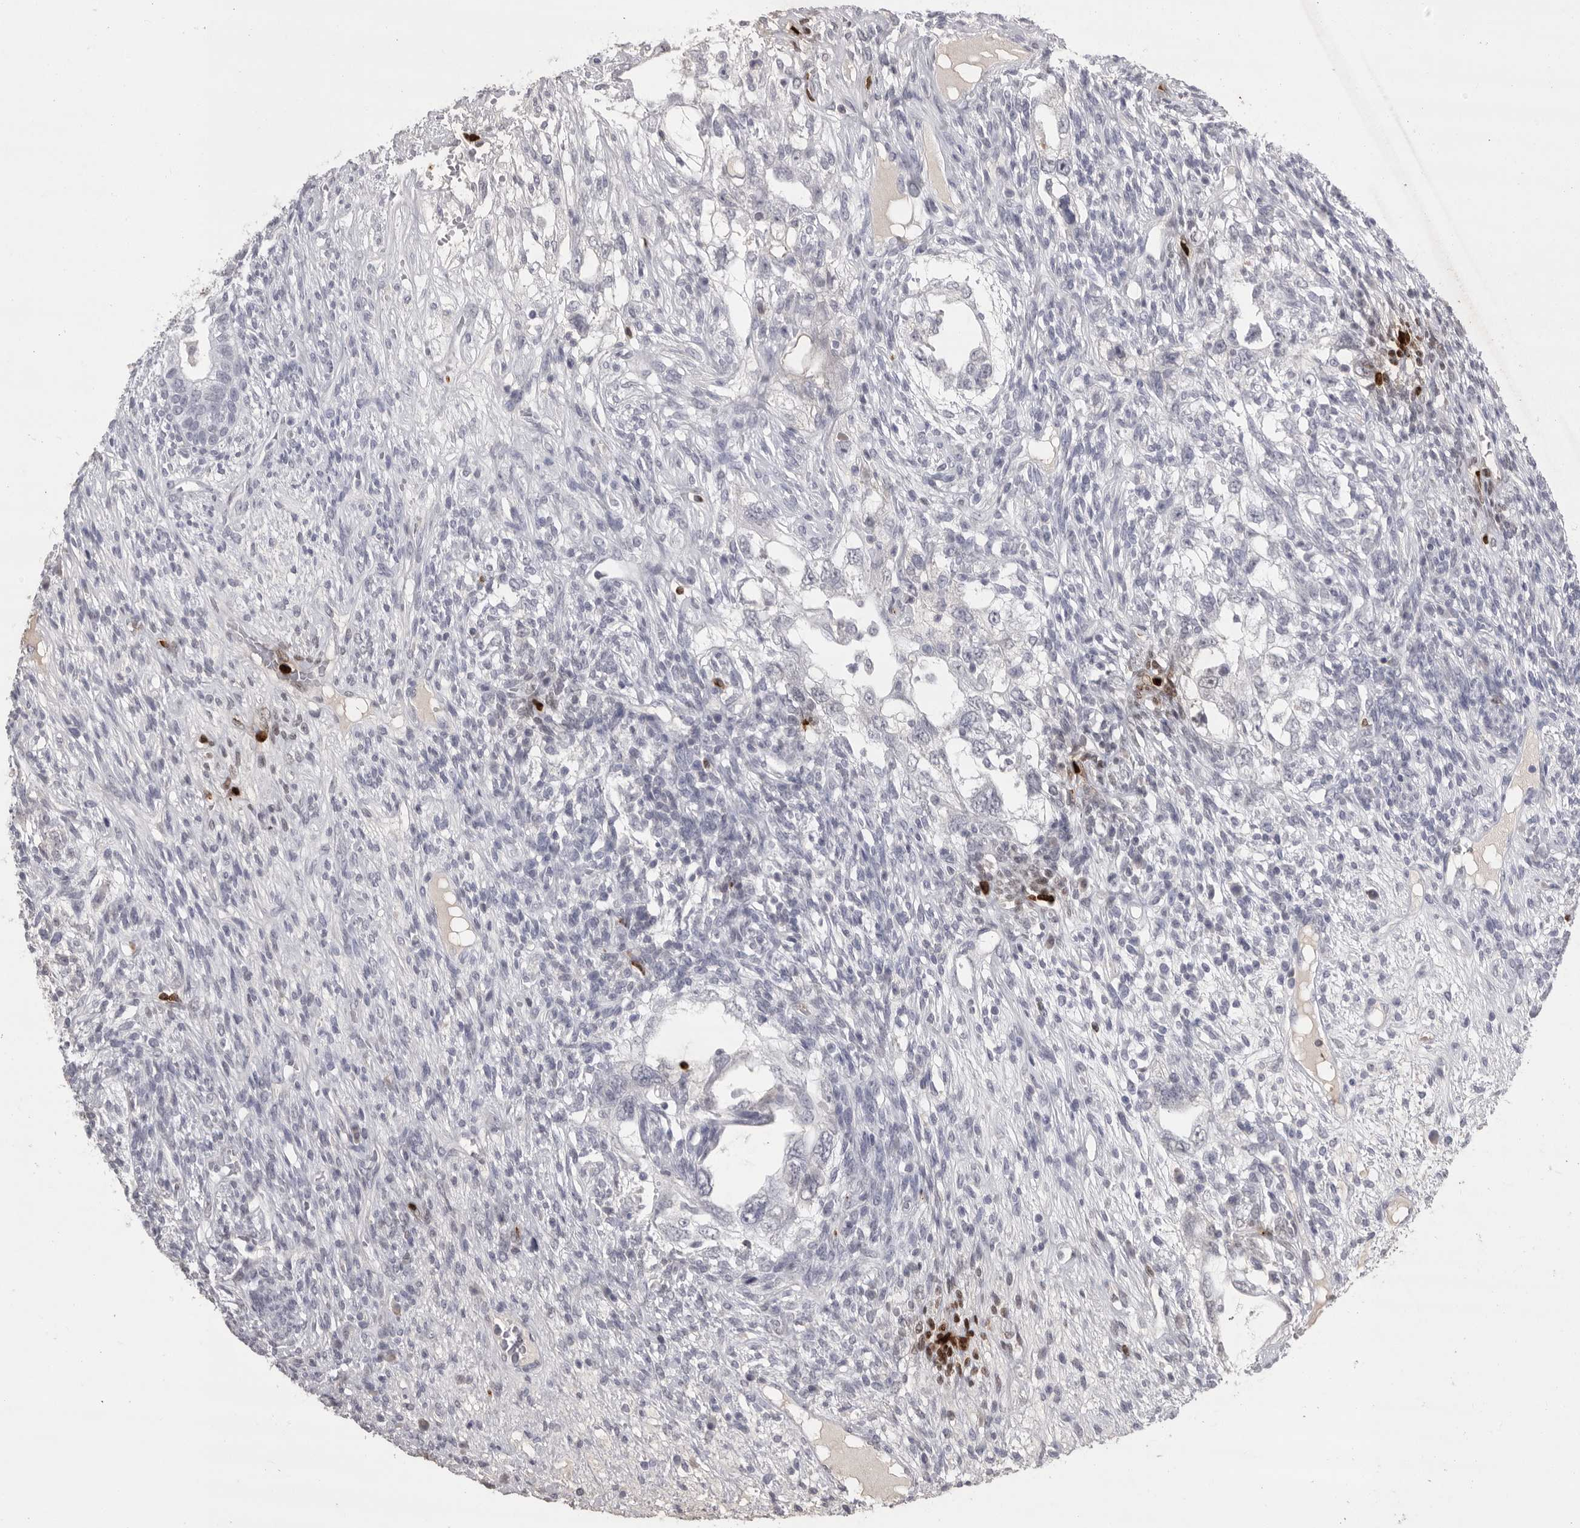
{"staining": {"intensity": "negative", "quantity": "none", "location": "none"}, "tissue": "testis cancer", "cell_type": "Tumor cells", "image_type": "cancer", "snomed": [{"axis": "morphology", "description": "Seminoma, NOS"}, {"axis": "topography", "description": "Testis"}], "caption": "Testis cancer (seminoma) was stained to show a protein in brown. There is no significant expression in tumor cells. (DAB immunohistochemistry (IHC) with hematoxylin counter stain).", "gene": "GNLY", "patient": {"sex": "male", "age": 28}}